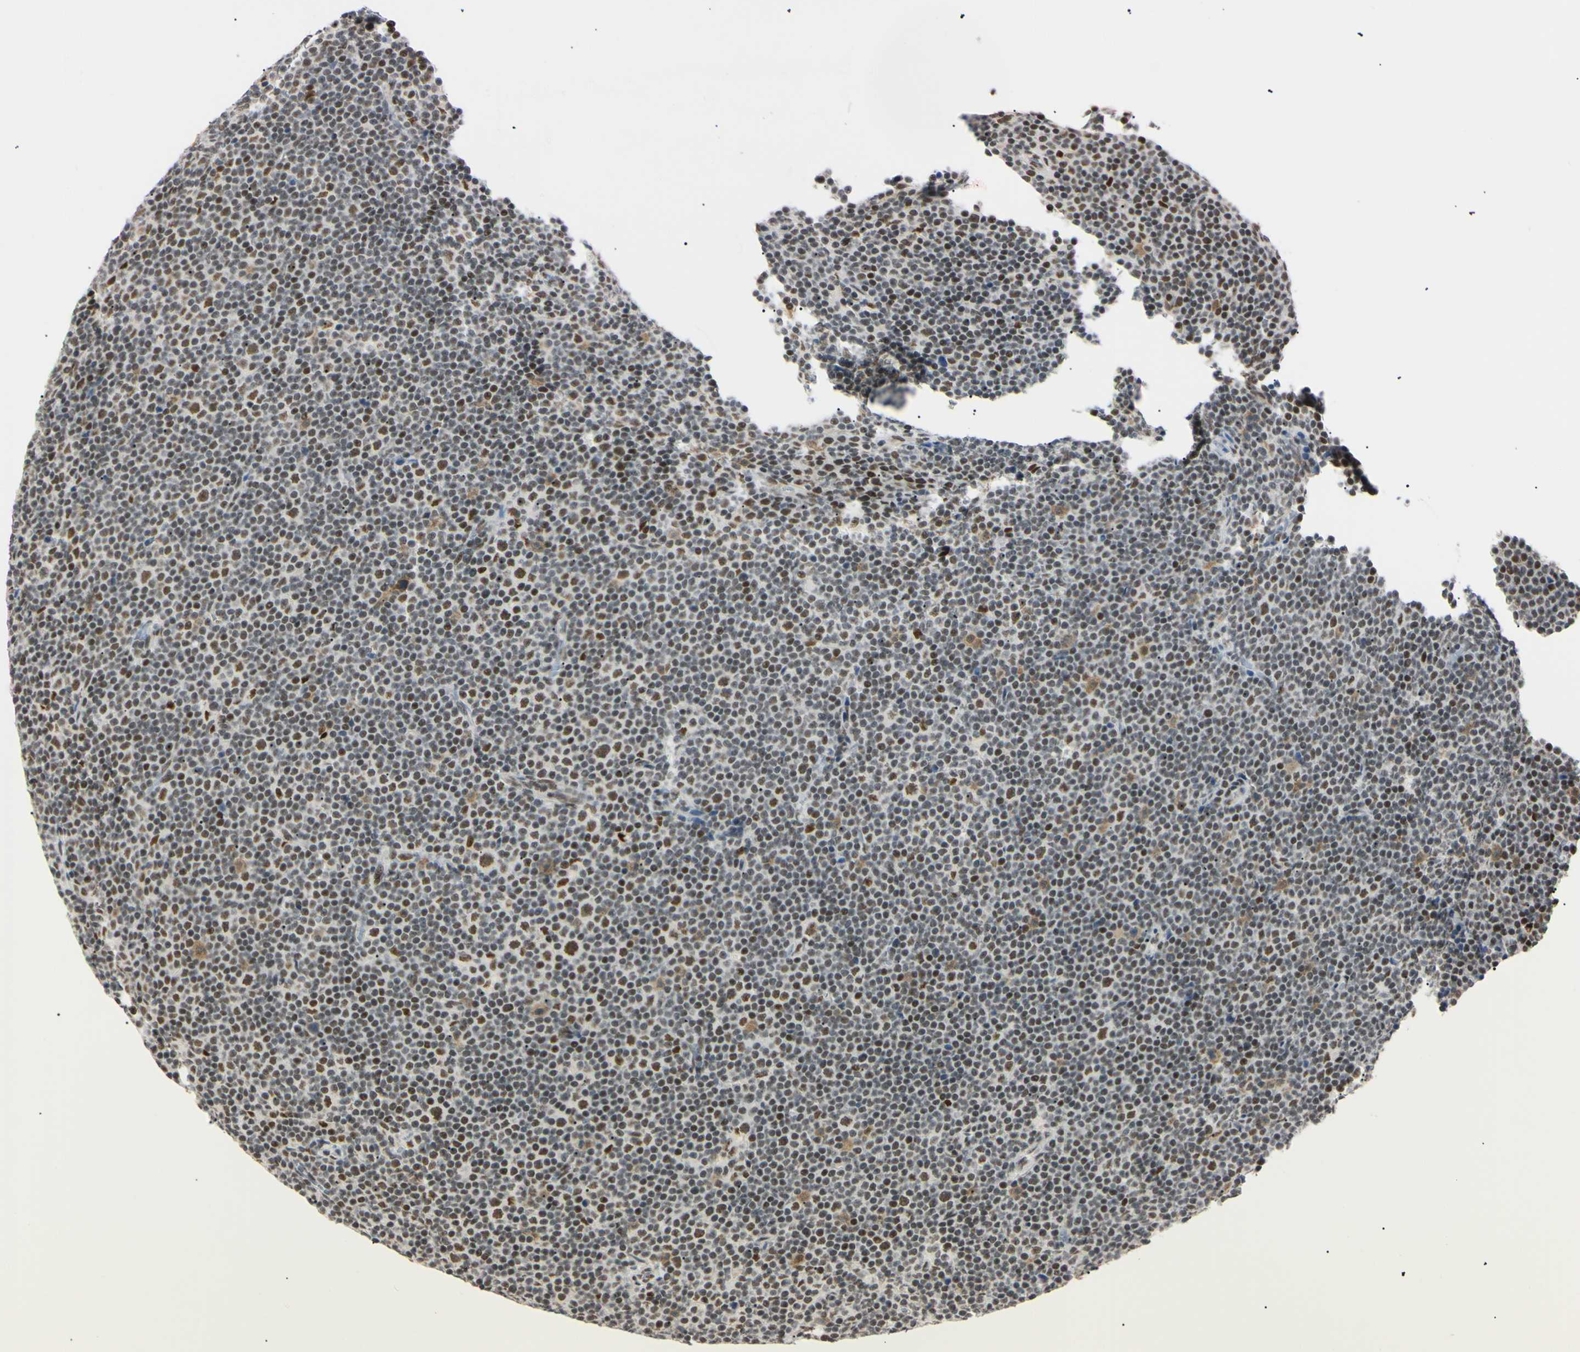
{"staining": {"intensity": "moderate", "quantity": "25%-75%", "location": "nuclear"}, "tissue": "lymphoma", "cell_type": "Tumor cells", "image_type": "cancer", "snomed": [{"axis": "morphology", "description": "Malignant lymphoma, non-Hodgkin's type, Low grade"}, {"axis": "topography", "description": "Lymph node"}], "caption": "This is a micrograph of immunohistochemistry (IHC) staining of lymphoma, which shows moderate positivity in the nuclear of tumor cells.", "gene": "ZNF134", "patient": {"sex": "female", "age": 67}}